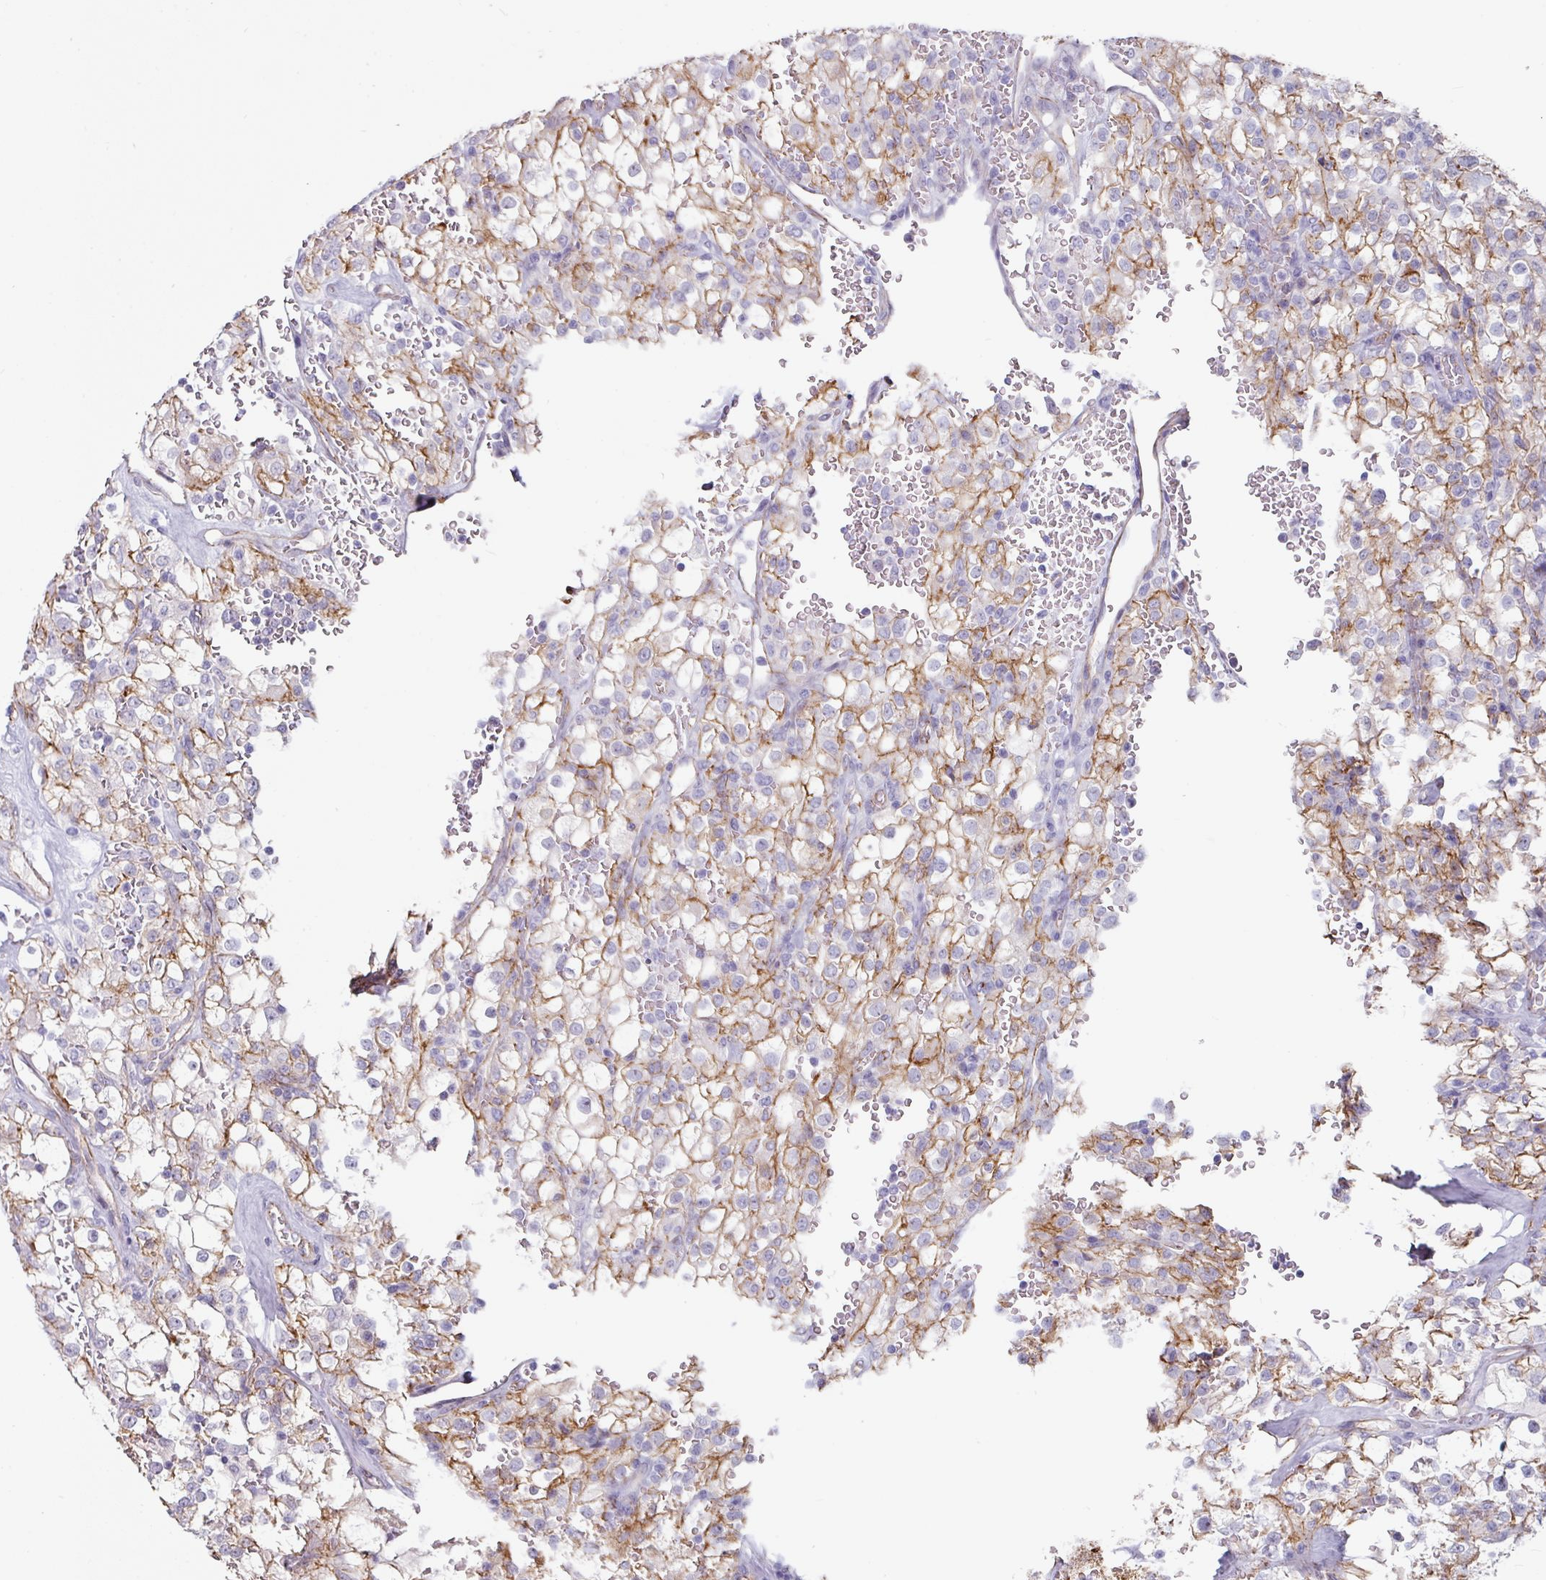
{"staining": {"intensity": "moderate", "quantity": "25%-75%", "location": "cytoplasmic/membranous"}, "tissue": "renal cancer", "cell_type": "Tumor cells", "image_type": "cancer", "snomed": [{"axis": "morphology", "description": "Adenocarcinoma, NOS"}, {"axis": "topography", "description": "Kidney"}], "caption": "Brown immunohistochemical staining in renal cancer (adenocarcinoma) shows moderate cytoplasmic/membranous staining in about 25%-75% of tumor cells.", "gene": "JUP", "patient": {"sex": "female", "age": 74}}